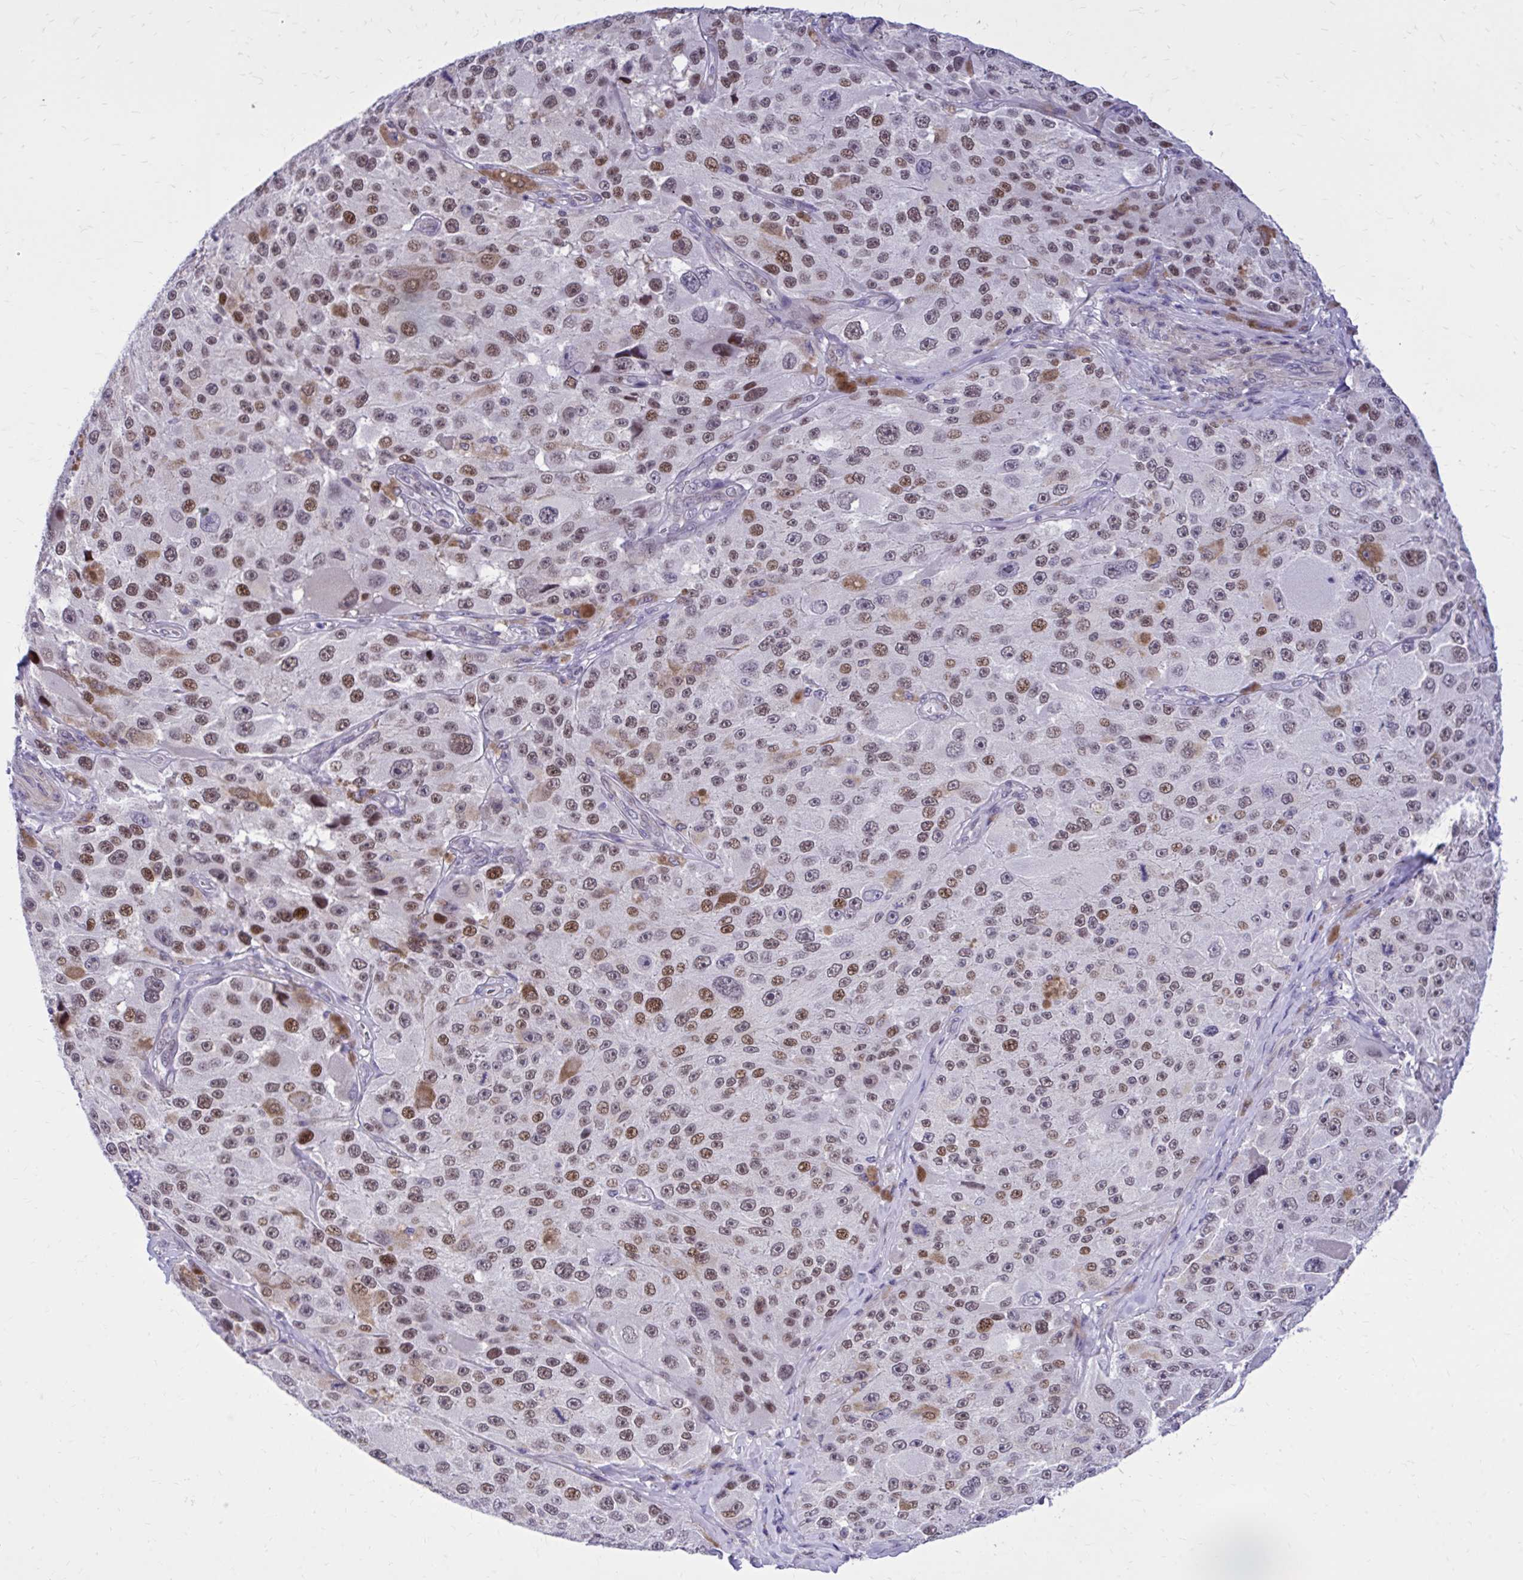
{"staining": {"intensity": "moderate", "quantity": ">75%", "location": "nuclear"}, "tissue": "melanoma", "cell_type": "Tumor cells", "image_type": "cancer", "snomed": [{"axis": "morphology", "description": "Malignant melanoma, Metastatic site"}, {"axis": "topography", "description": "Lymph node"}], "caption": "An immunohistochemistry (IHC) photomicrograph of neoplastic tissue is shown. Protein staining in brown labels moderate nuclear positivity in melanoma within tumor cells.", "gene": "ZBTB25", "patient": {"sex": "male", "age": 62}}